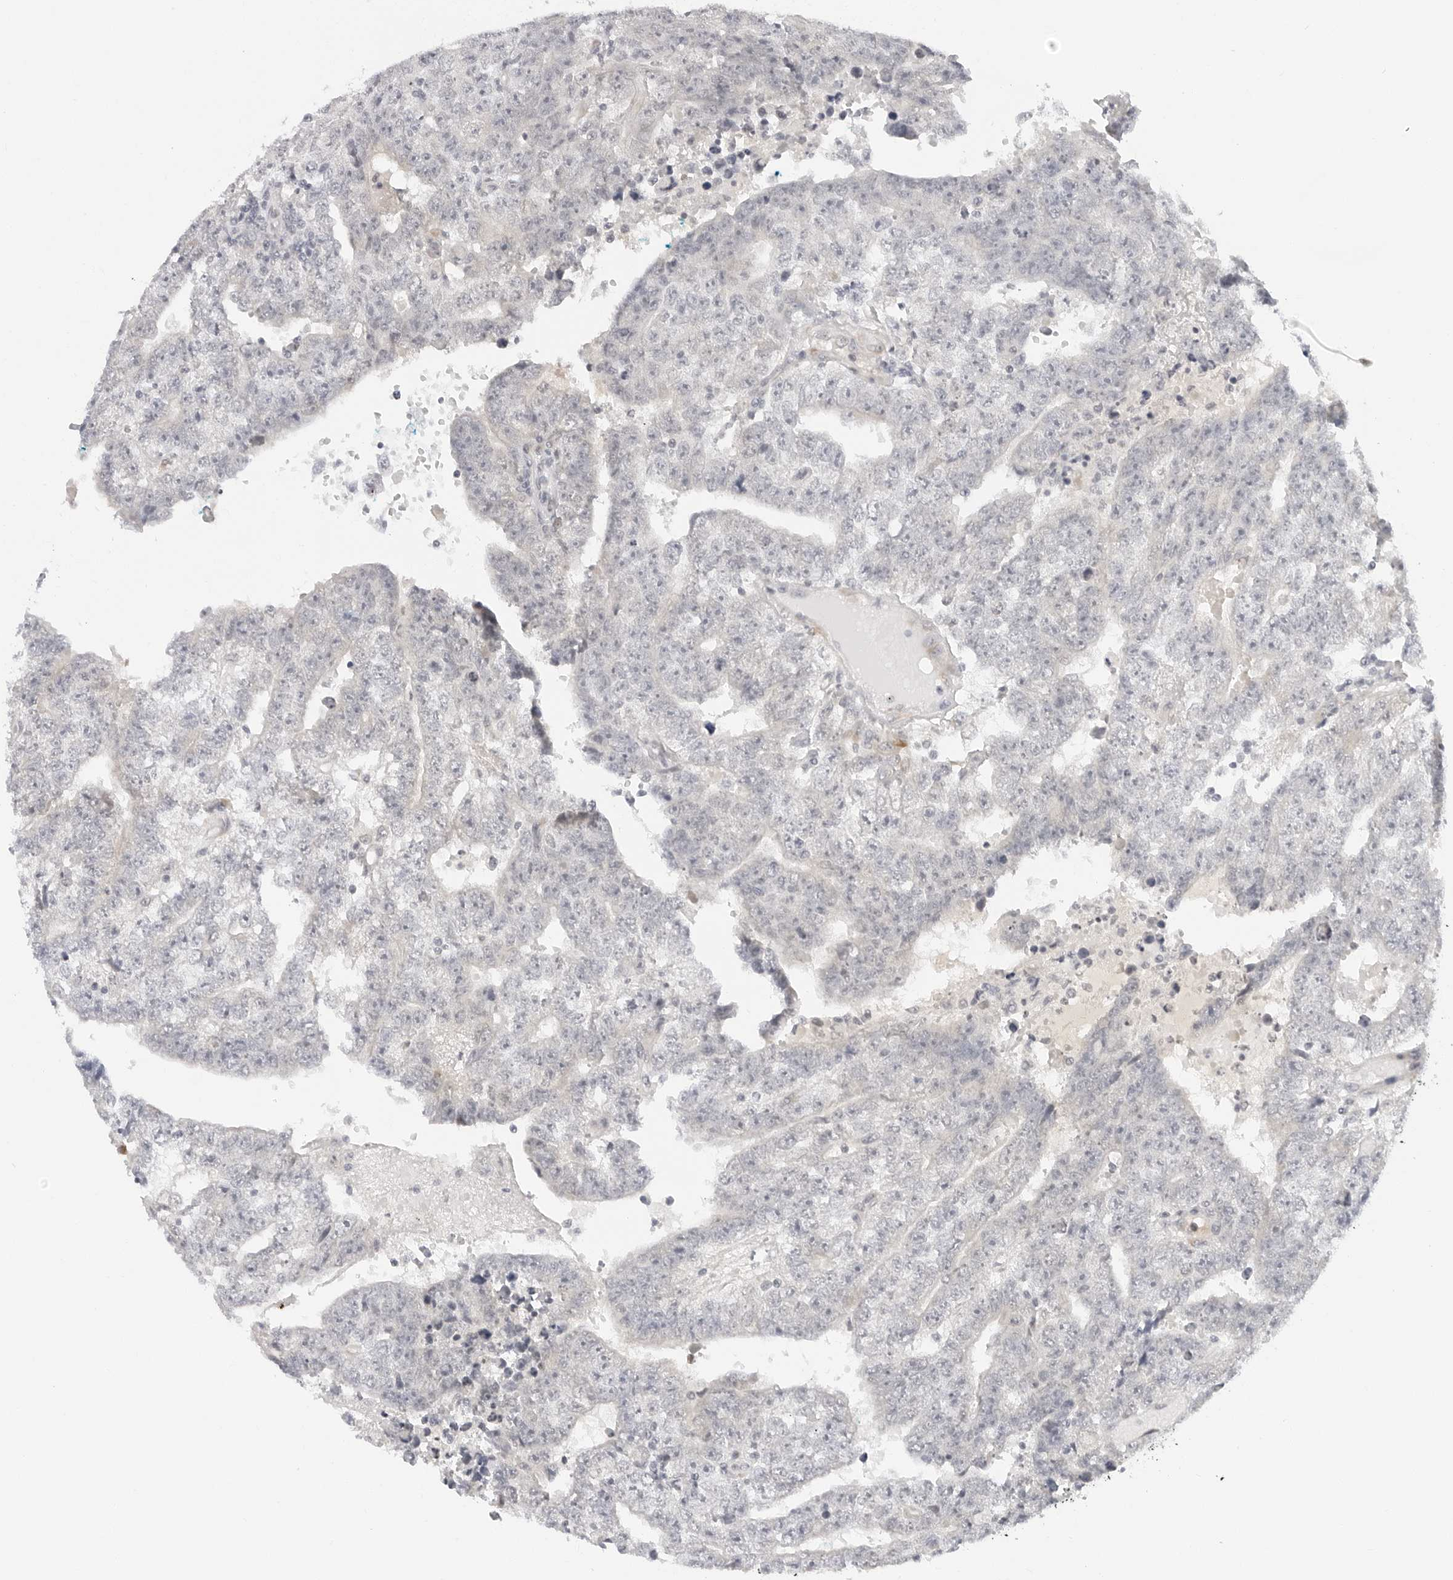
{"staining": {"intensity": "negative", "quantity": "none", "location": "none"}, "tissue": "testis cancer", "cell_type": "Tumor cells", "image_type": "cancer", "snomed": [{"axis": "morphology", "description": "Carcinoma, Embryonal, NOS"}, {"axis": "topography", "description": "Testis"}], "caption": "Histopathology image shows no significant protein expression in tumor cells of embryonal carcinoma (testis).", "gene": "EDN2", "patient": {"sex": "male", "age": 25}}